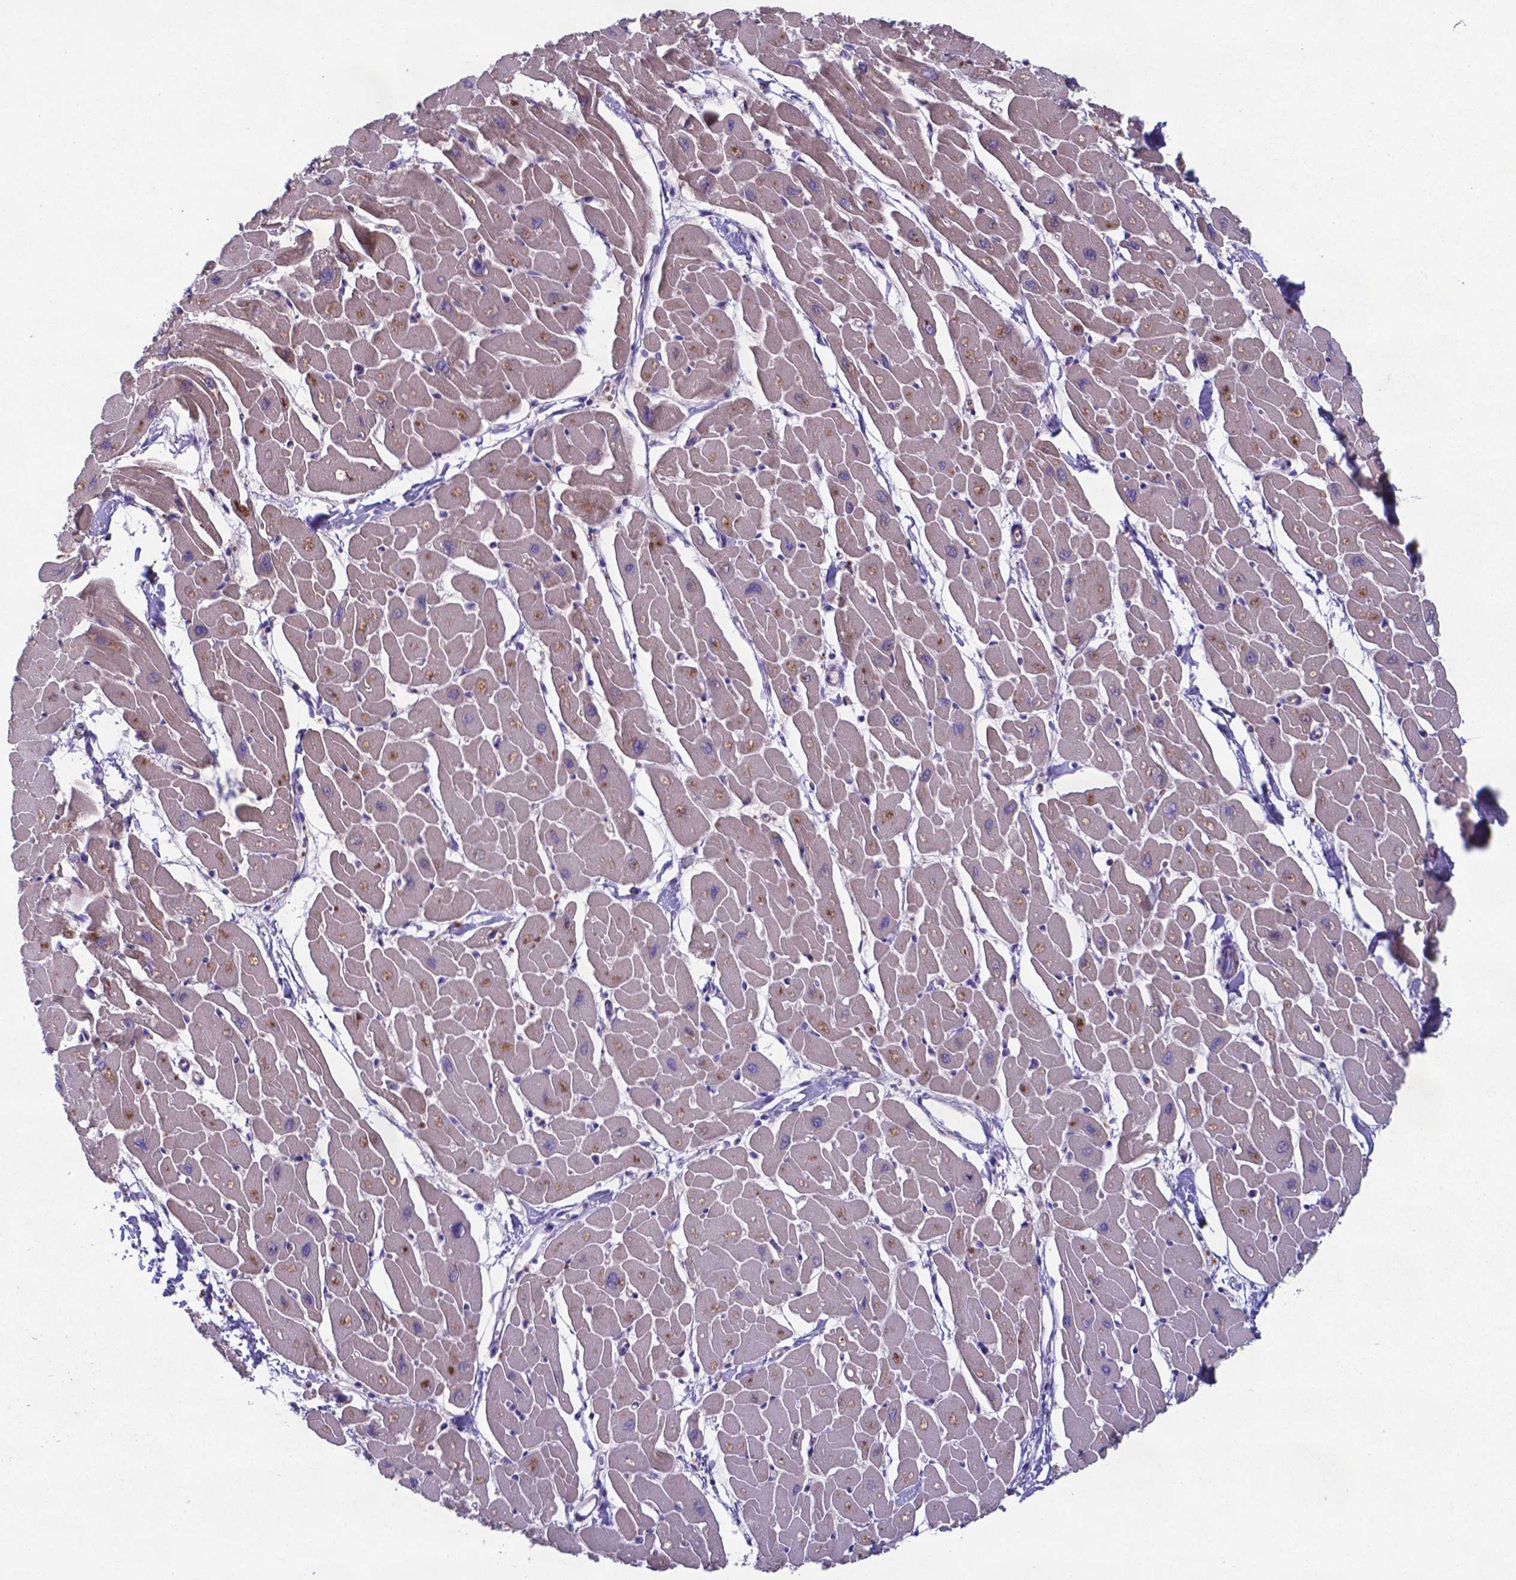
{"staining": {"intensity": "weak", "quantity": "25%-75%", "location": "cytoplasmic/membranous"}, "tissue": "heart muscle", "cell_type": "Cardiomyocytes", "image_type": "normal", "snomed": [{"axis": "morphology", "description": "Normal tissue, NOS"}, {"axis": "topography", "description": "Heart"}], "caption": "A high-resolution photomicrograph shows IHC staining of benign heart muscle, which exhibits weak cytoplasmic/membranous staining in approximately 25%-75% of cardiomyocytes.", "gene": "TYRO3", "patient": {"sex": "male", "age": 57}}